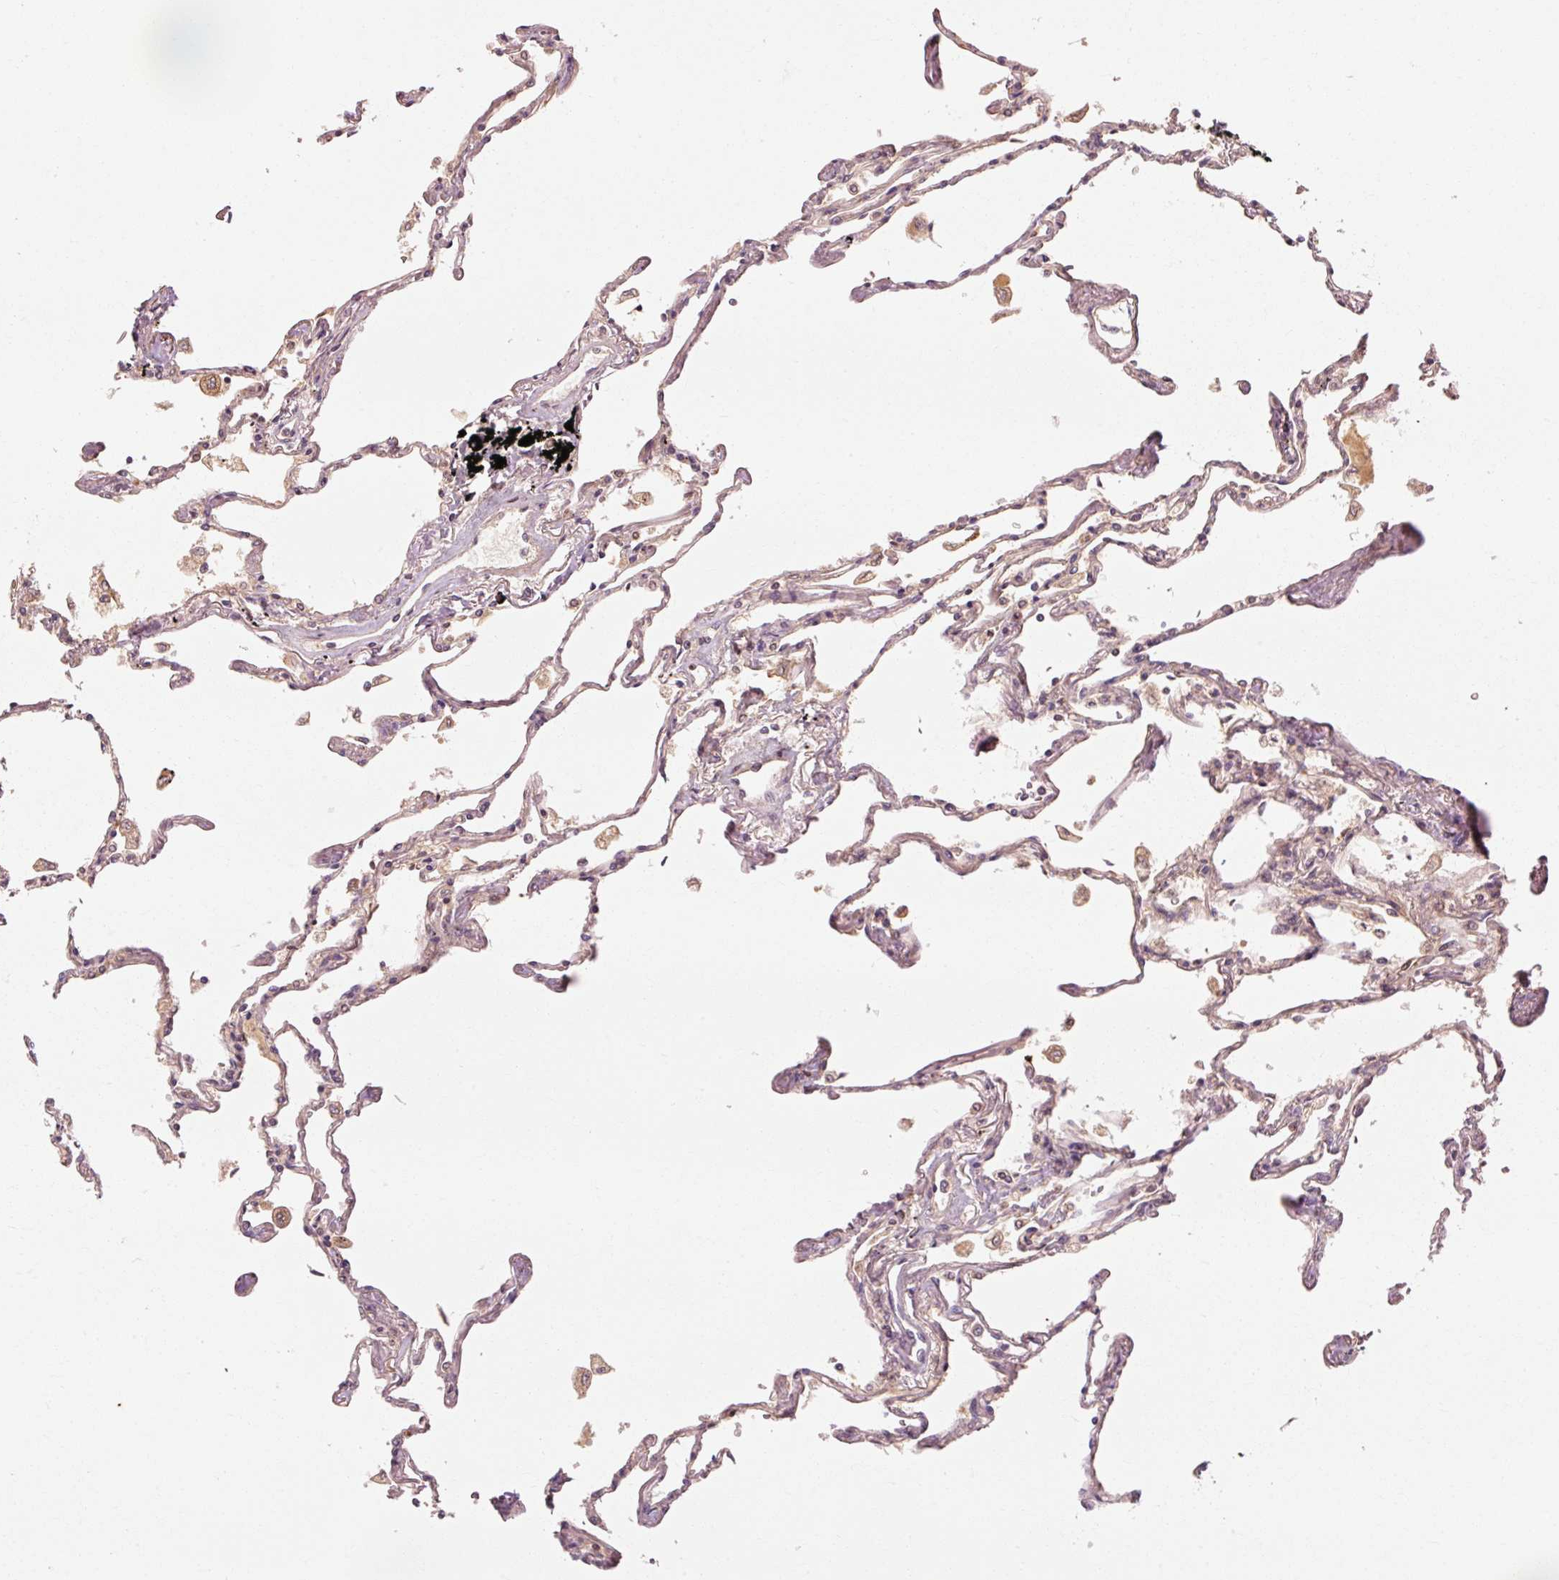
{"staining": {"intensity": "weak", "quantity": "25%-75%", "location": "cytoplasmic/membranous"}, "tissue": "lung", "cell_type": "Alveolar cells", "image_type": "normal", "snomed": [{"axis": "morphology", "description": "Normal tissue, NOS"}, {"axis": "topography", "description": "Lung"}], "caption": "Lung stained with immunohistochemistry (IHC) shows weak cytoplasmic/membranous positivity in about 25%-75% of alveolar cells.", "gene": "CTNNA1", "patient": {"sex": "female", "age": 67}}